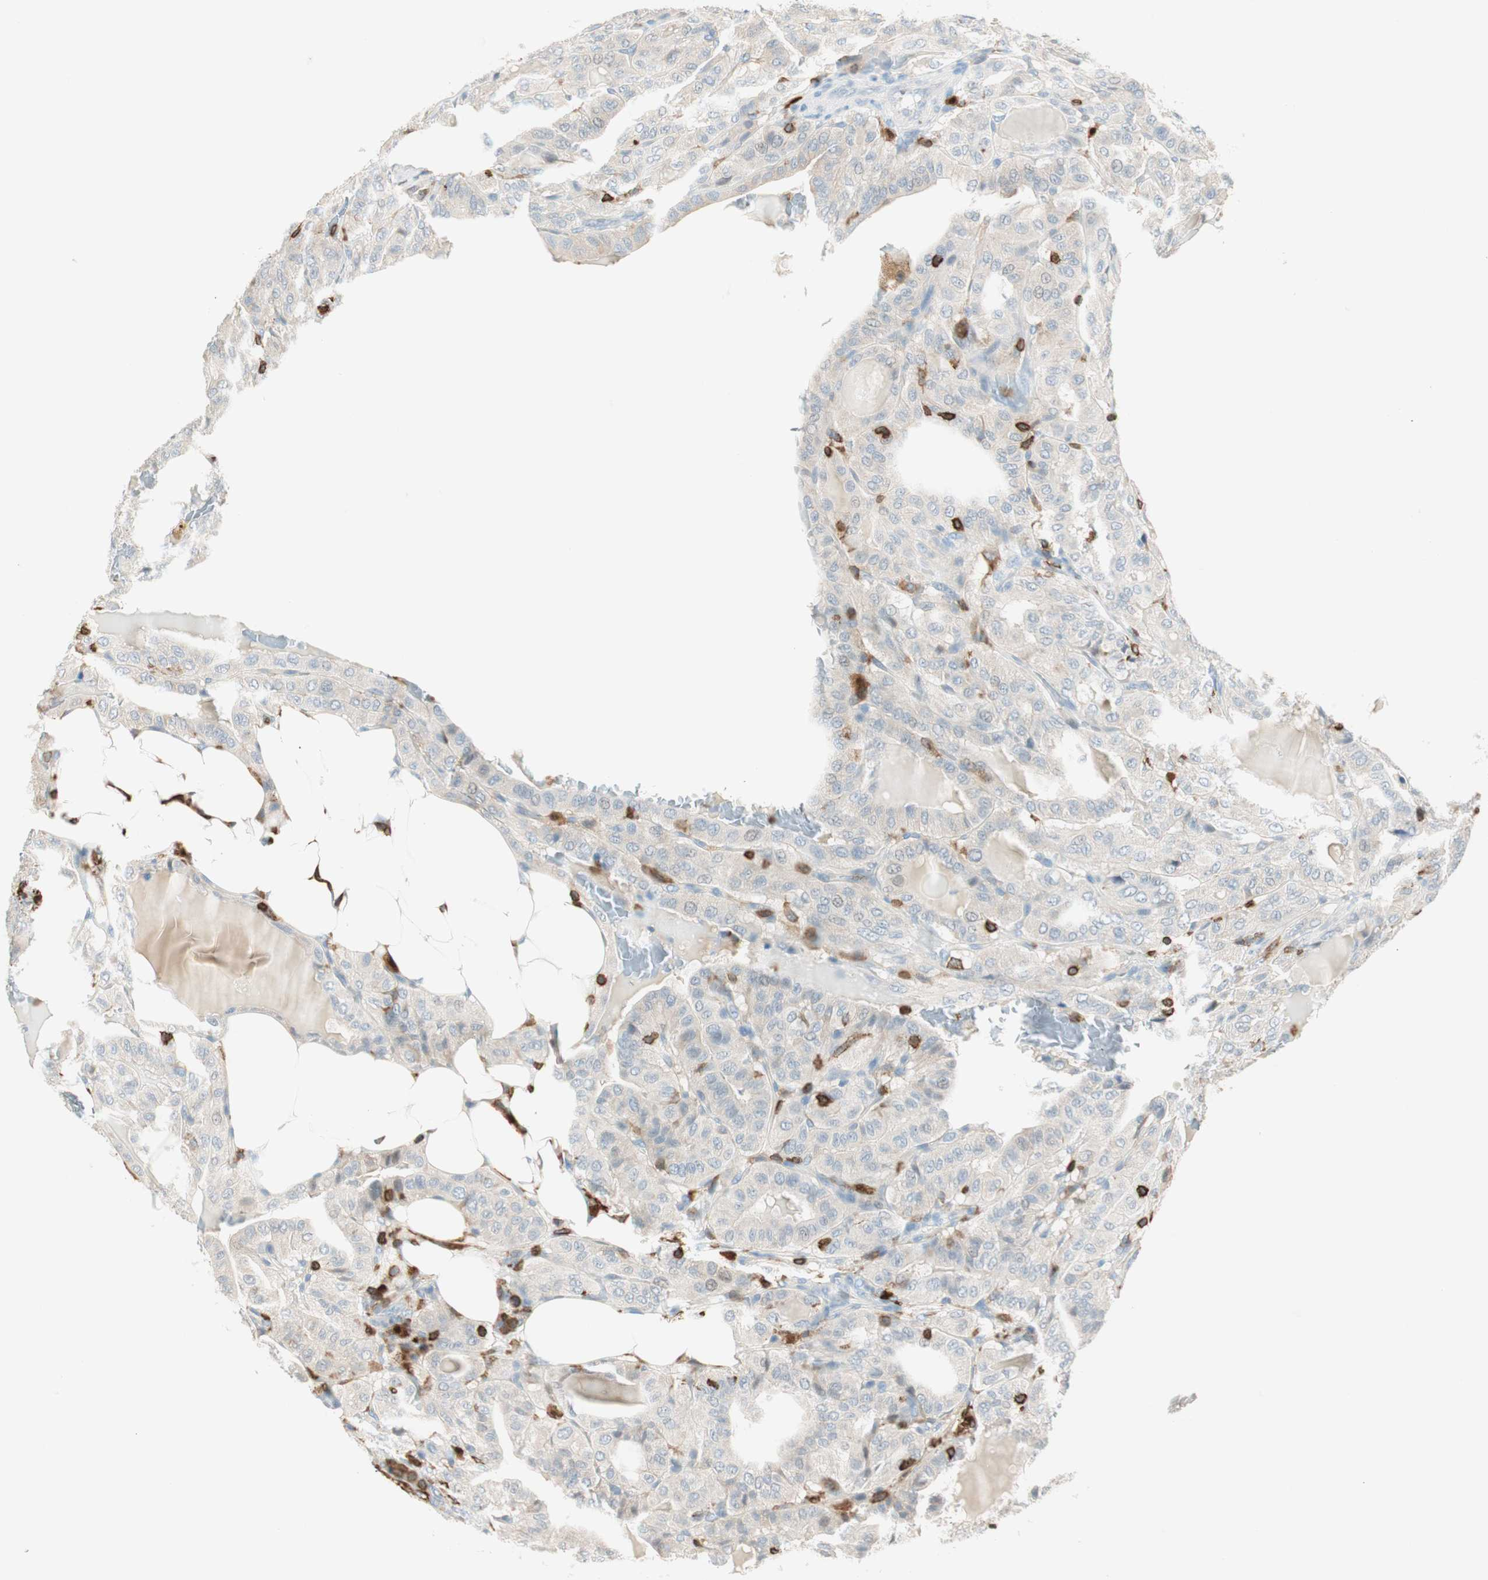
{"staining": {"intensity": "weak", "quantity": "25%-75%", "location": "cytoplasmic/membranous"}, "tissue": "thyroid cancer", "cell_type": "Tumor cells", "image_type": "cancer", "snomed": [{"axis": "morphology", "description": "Papillary adenocarcinoma, NOS"}, {"axis": "topography", "description": "Thyroid gland"}], "caption": "Weak cytoplasmic/membranous protein staining is seen in about 25%-75% of tumor cells in thyroid cancer (papillary adenocarcinoma).", "gene": "HPGD", "patient": {"sex": "male", "age": 77}}